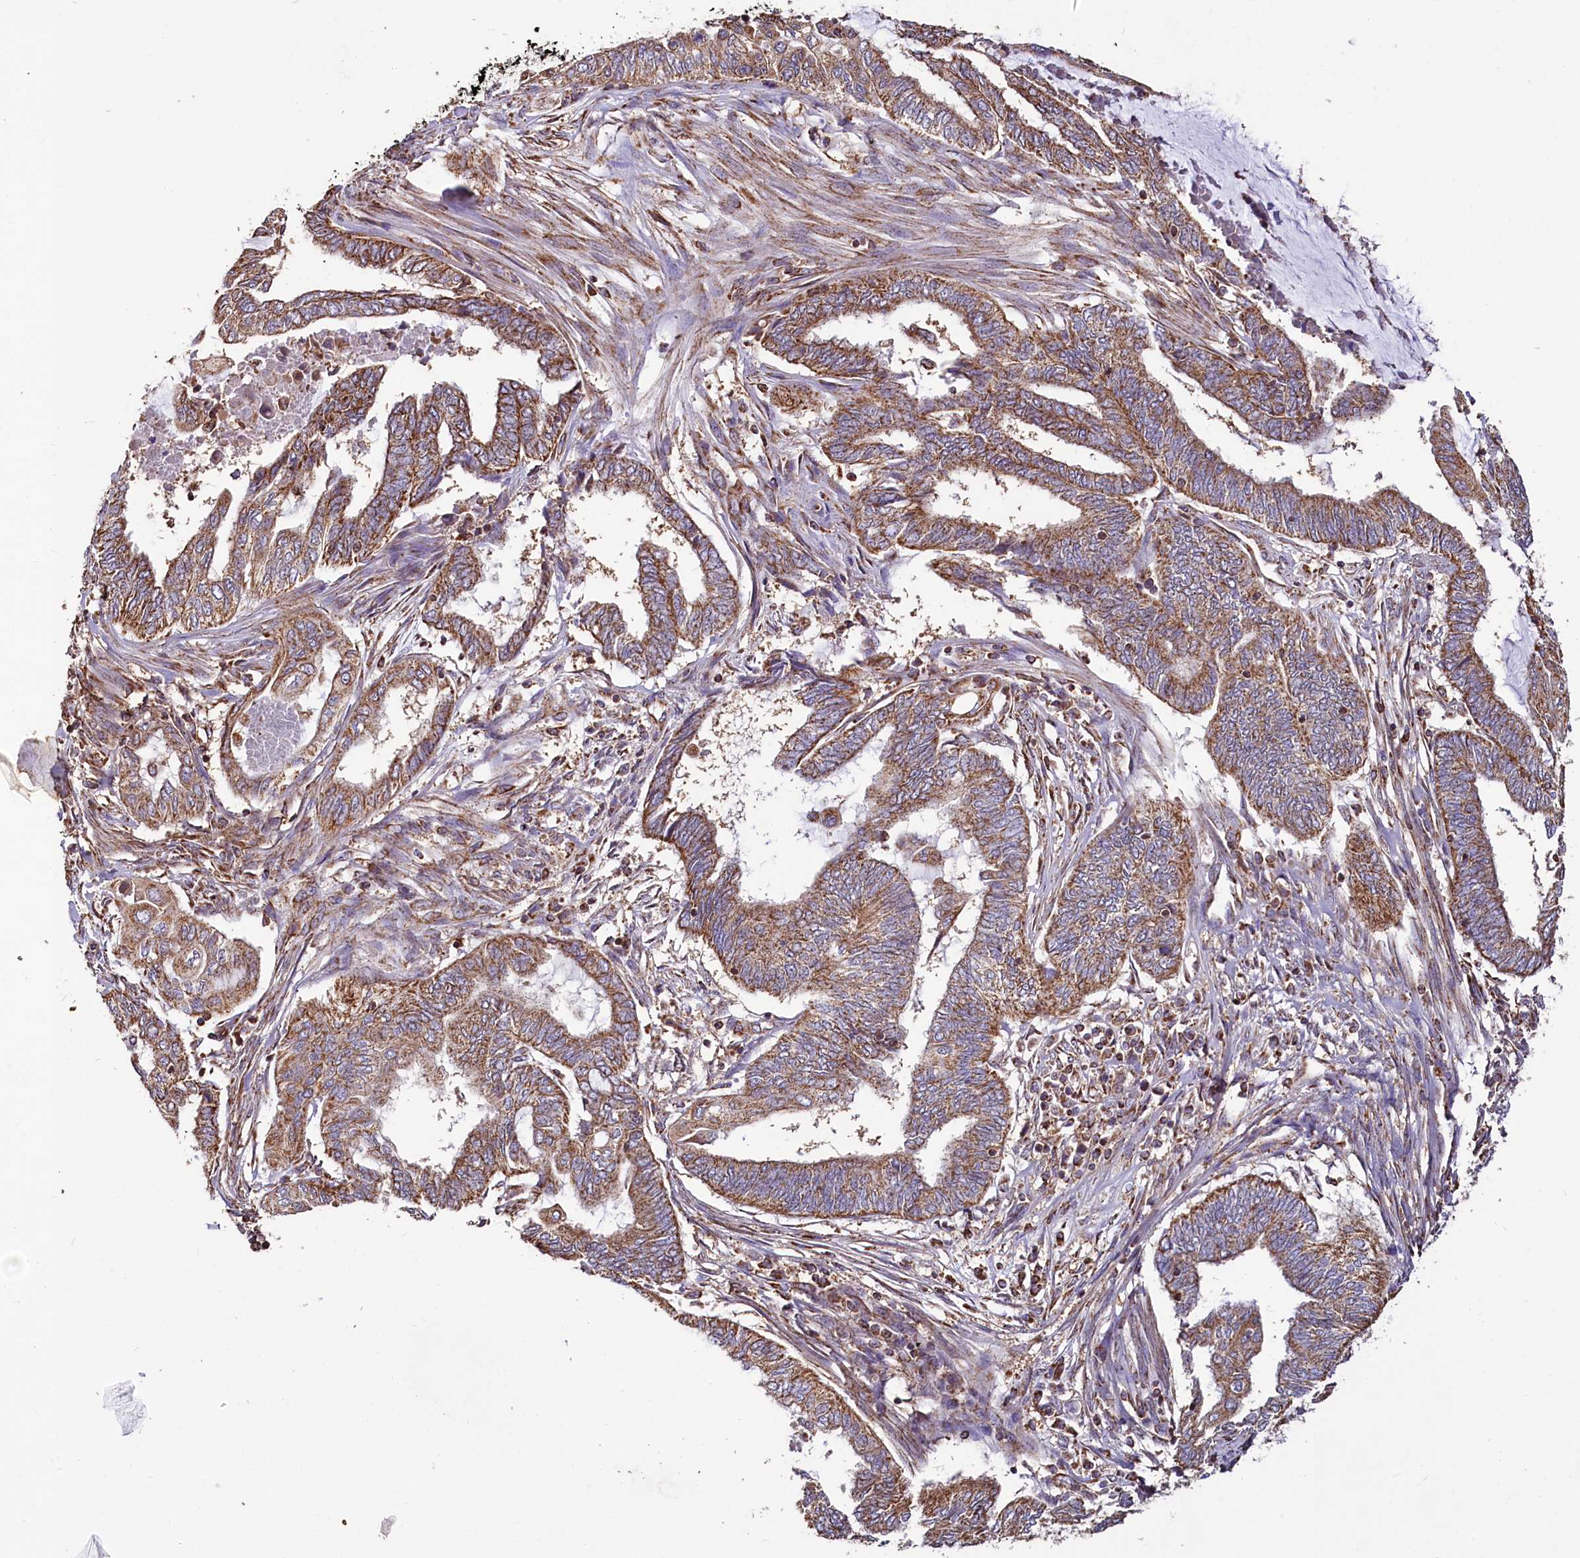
{"staining": {"intensity": "moderate", "quantity": ">75%", "location": "cytoplasmic/membranous"}, "tissue": "endometrial cancer", "cell_type": "Tumor cells", "image_type": "cancer", "snomed": [{"axis": "morphology", "description": "Adenocarcinoma, NOS"}, {"axis": "topography", "description": "Uterus"}, {"axis": "topography", "description": "Endometrium"}], "caption": "A histopathology image of human endometrial cancer (adenocarcinoma) stained for a protein shows moderate cytoplasmic/membranous brown staining in tumor cells.", "gene": "NUDT15", "patient": {"sex": "female", "age": 70}}